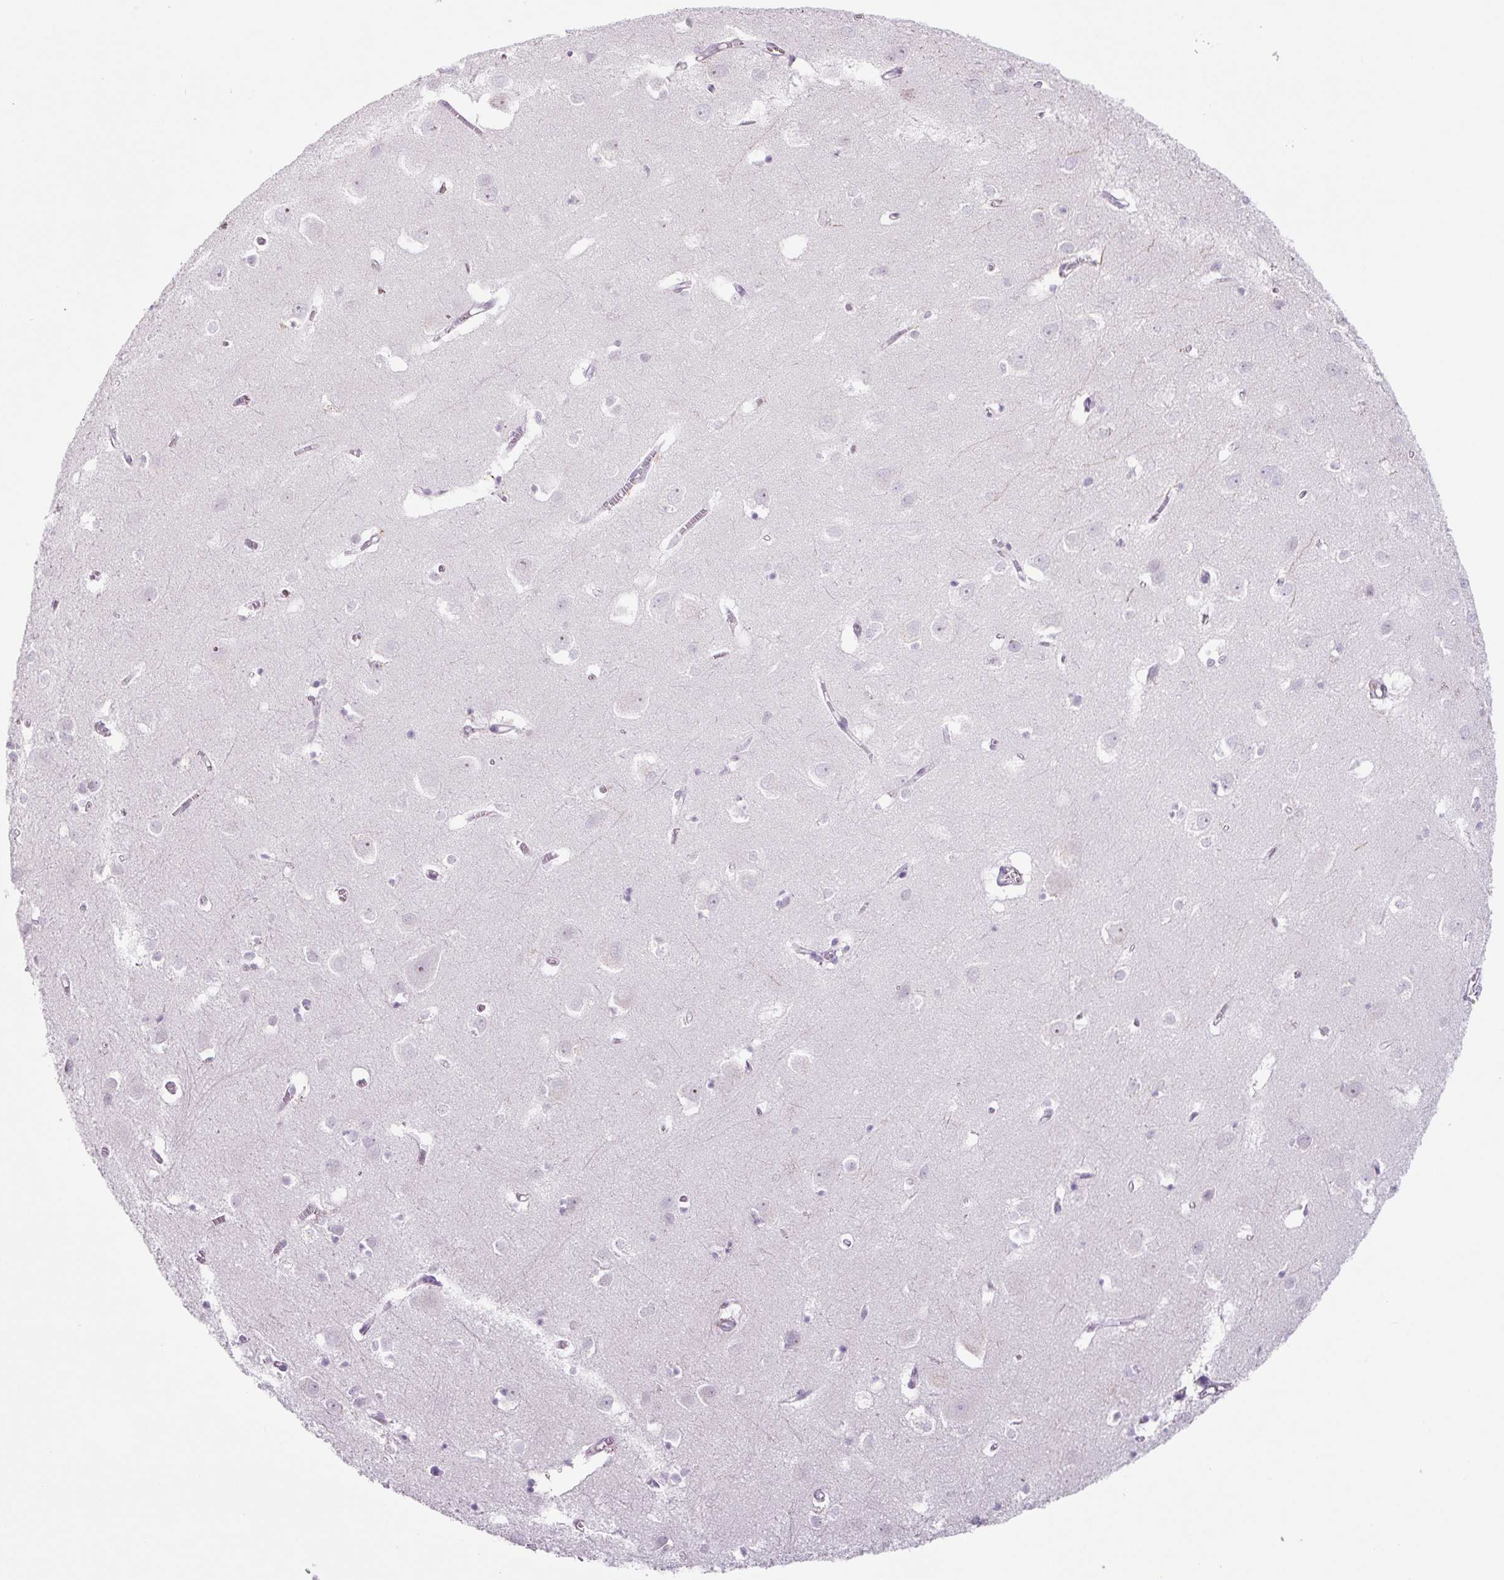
{"staining": {"intensity": "negative", "quantity": "none", "location": "none"}, "tissue": "cerebral cortex", "cell_type": "Endothelial cells", "image_type": "normal", "snomed": [{"axis": "morphology", "description": "Normal tissue, NOS"}, {"axis": "topography", "description": "Cerebral cortex"}], "caption": "This is a photomicrograph of immunohistochemistry staining of benign cerebral cortex, which shows no staining in endothelial cells. Brightfield microscopy of immunohistochemistry (IHC) stained with DAB (brown) and hematoxylin (blue), captured at high magnification.", "gene": "PRM1", "patient": {"sex": "male", "age": 70}}